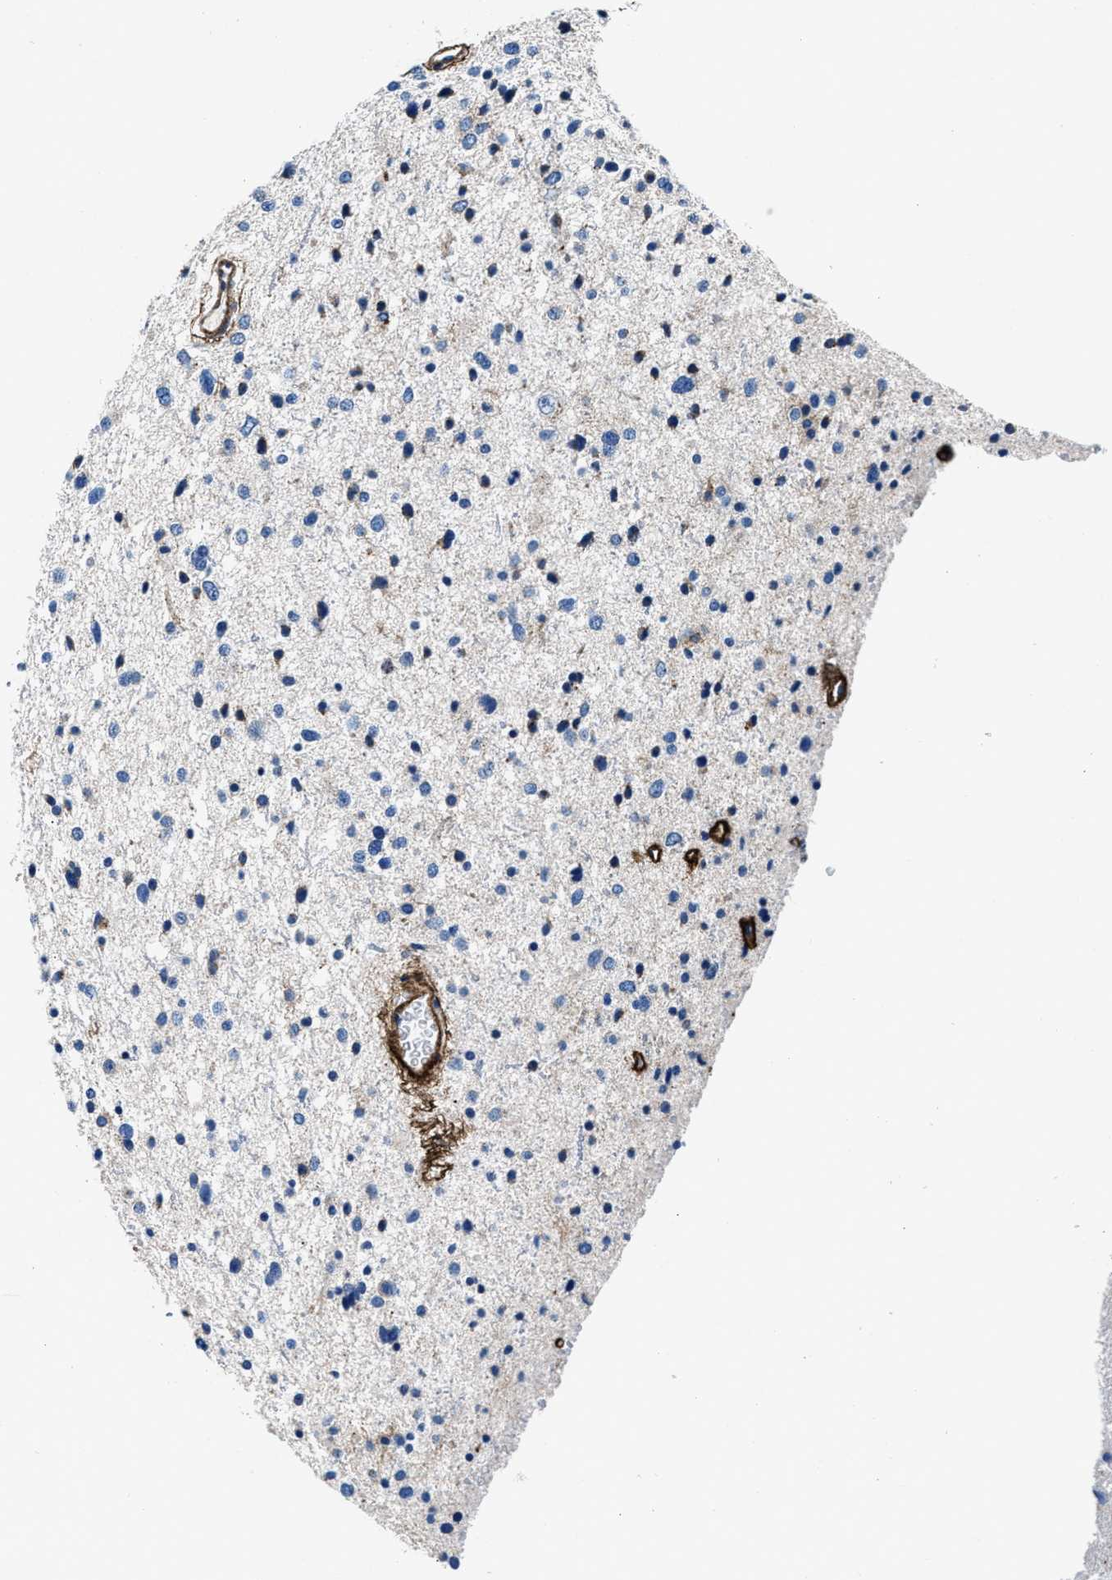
{"staining": {"intensity": "negative", "quantity": "none", "location": "none"}, "tissue": "glioma", "cell_type": "Tumor cells", "image_type": "cancer", "snomed": [{"axis": "morphology", "description": "Glioma, malignant, Low grade"}, {"axis": "topography", "description": "Brain"}], "caption": "Tumor cells are negative for brown protein staining in glioma.", "gene": "DAG1", "patient": {"sex": "female", "age": 37}}